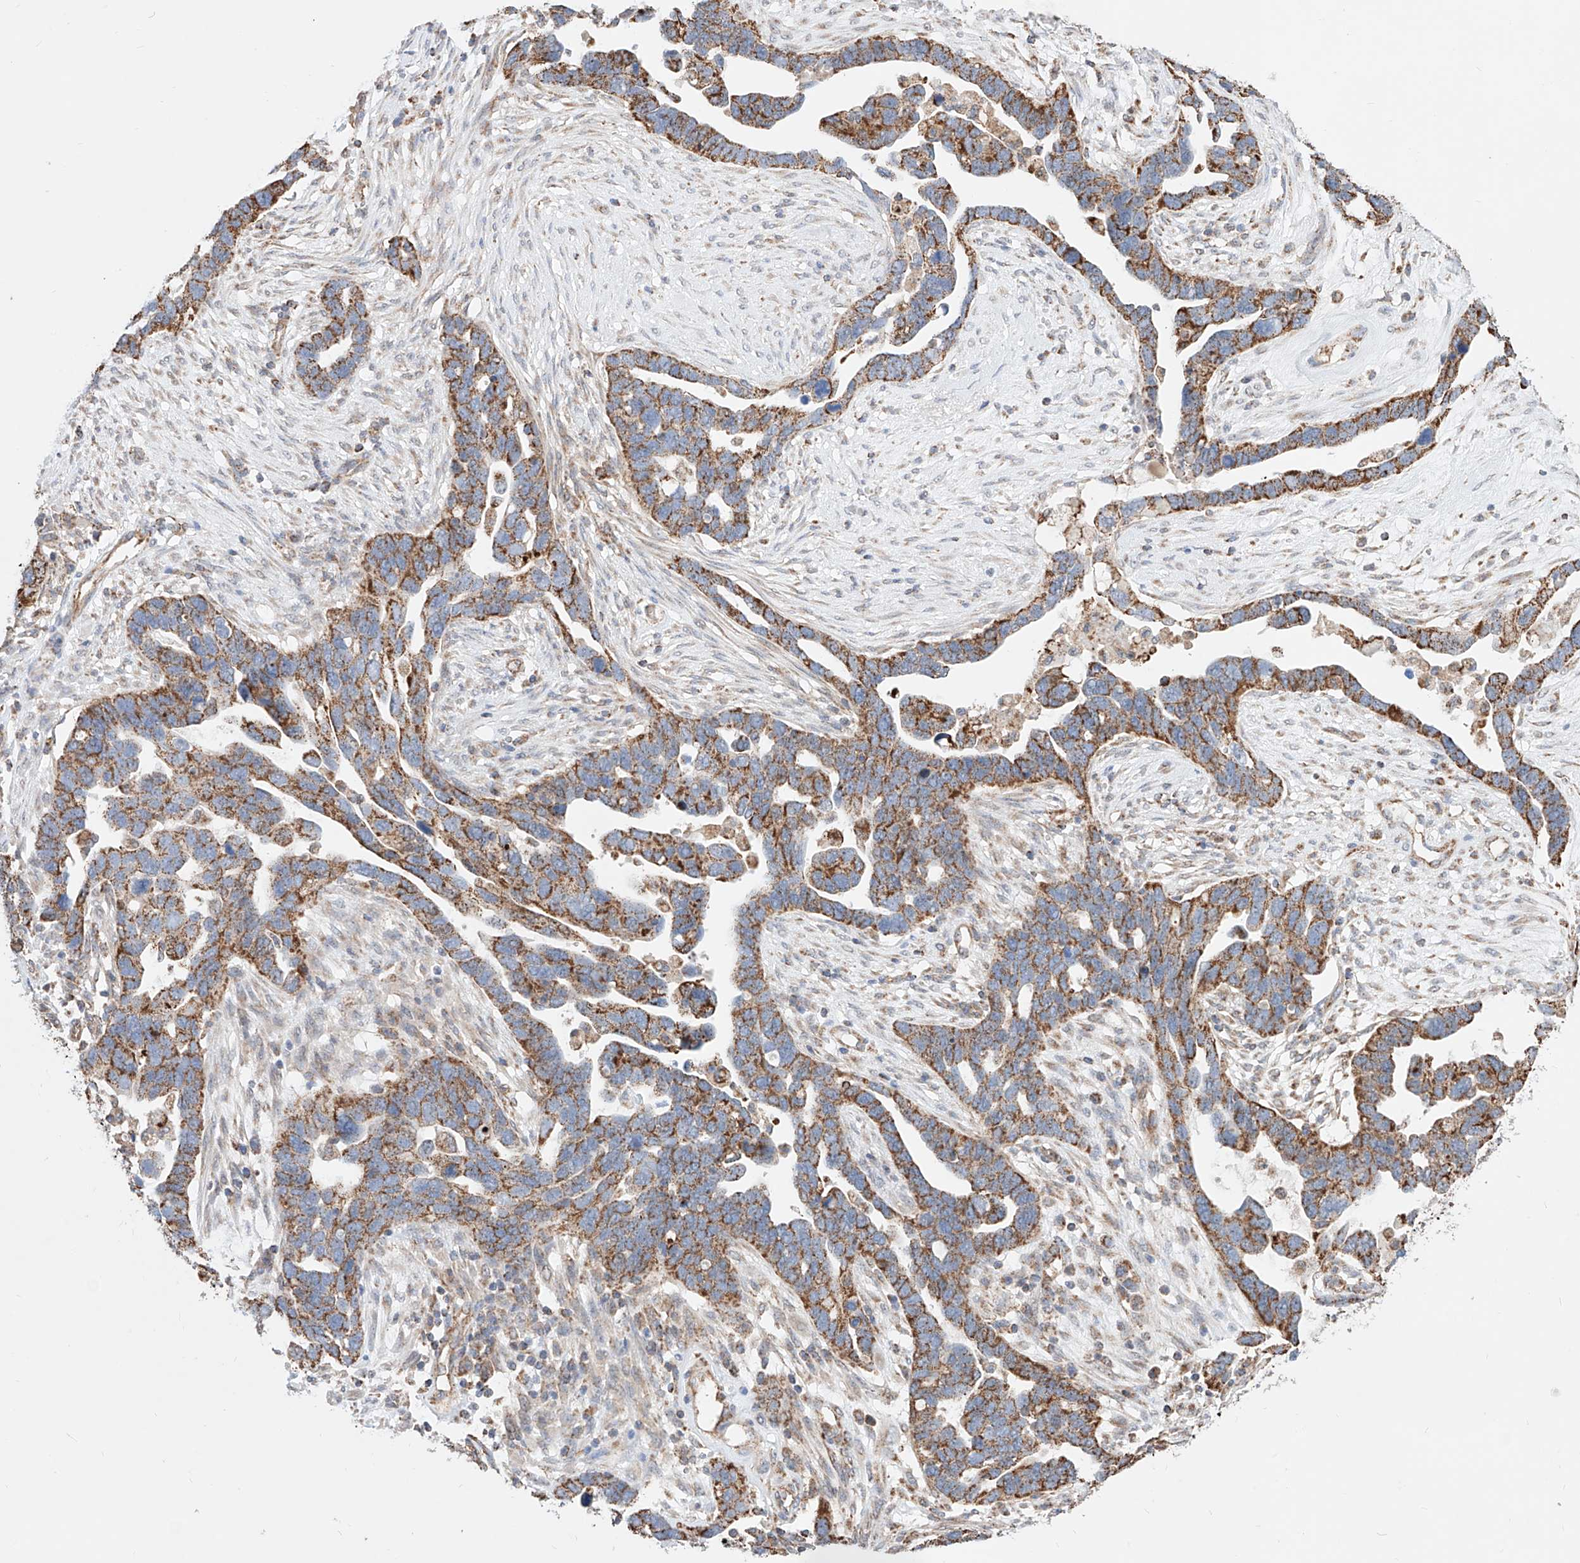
{"staining": {"intensity": "strong", "quantity": "25%-75%", "location": "cytoplasmic/membranous"}, "tissue": "ovarian cancer", "cell_type": "Tumor cells", "image_type": "cancer", "snomed": [{"axis": "morphology", "description": "Cystadenocarcinoma, serous, NOS"}, {"axis": "topography", "description": "Ovary"}], "caption": "Human ovarian cancer stained for a protein (brown) reveals strong cytoplasmic/membranous positive expression in approximately 25%-75% of tumor cells.", "gene": "KTI12", "patient": {"sex": "female", "age": 54}}